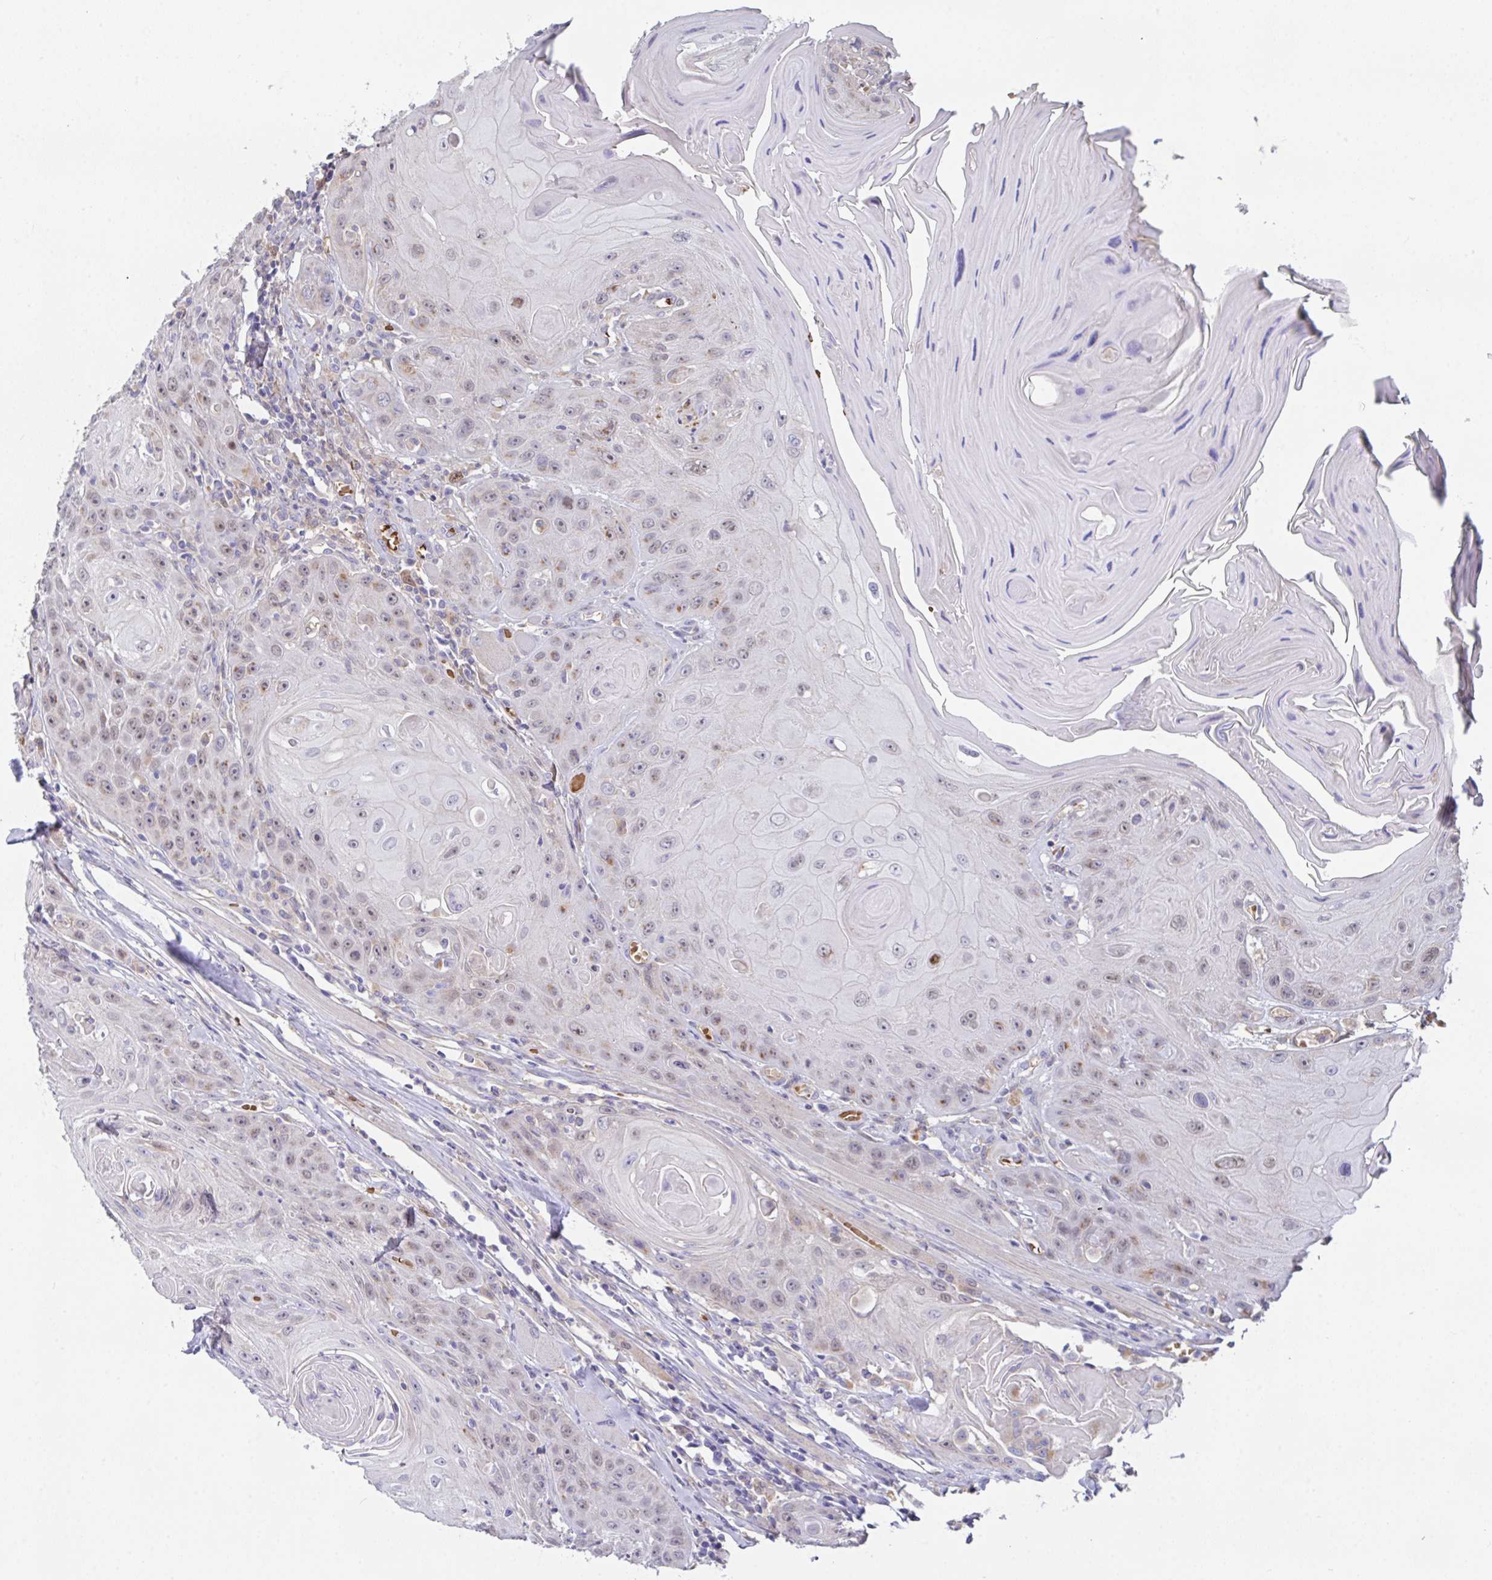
{"staining": {"intensity": "weak", "quantity": "<25%", "location": "nuclear"}, "tissue": "head and neck cancer", "cell_type": "Tumor cells", "image_type": "cancer", "snomed": [{"axis": "morphology", "description": "Squamous cell carcinoma, NOS"}, {"axis": "topography", "description": "Head-Neck"}], "caption": "DAB (3,3'-diaminobenzidine) immunohistochemical staining of head and neck squamous cell carcinoma exhibits no significant staining in tumor cells.", "gene": "TFAP2C", "patient": {"sex": "female", "age": 59}}